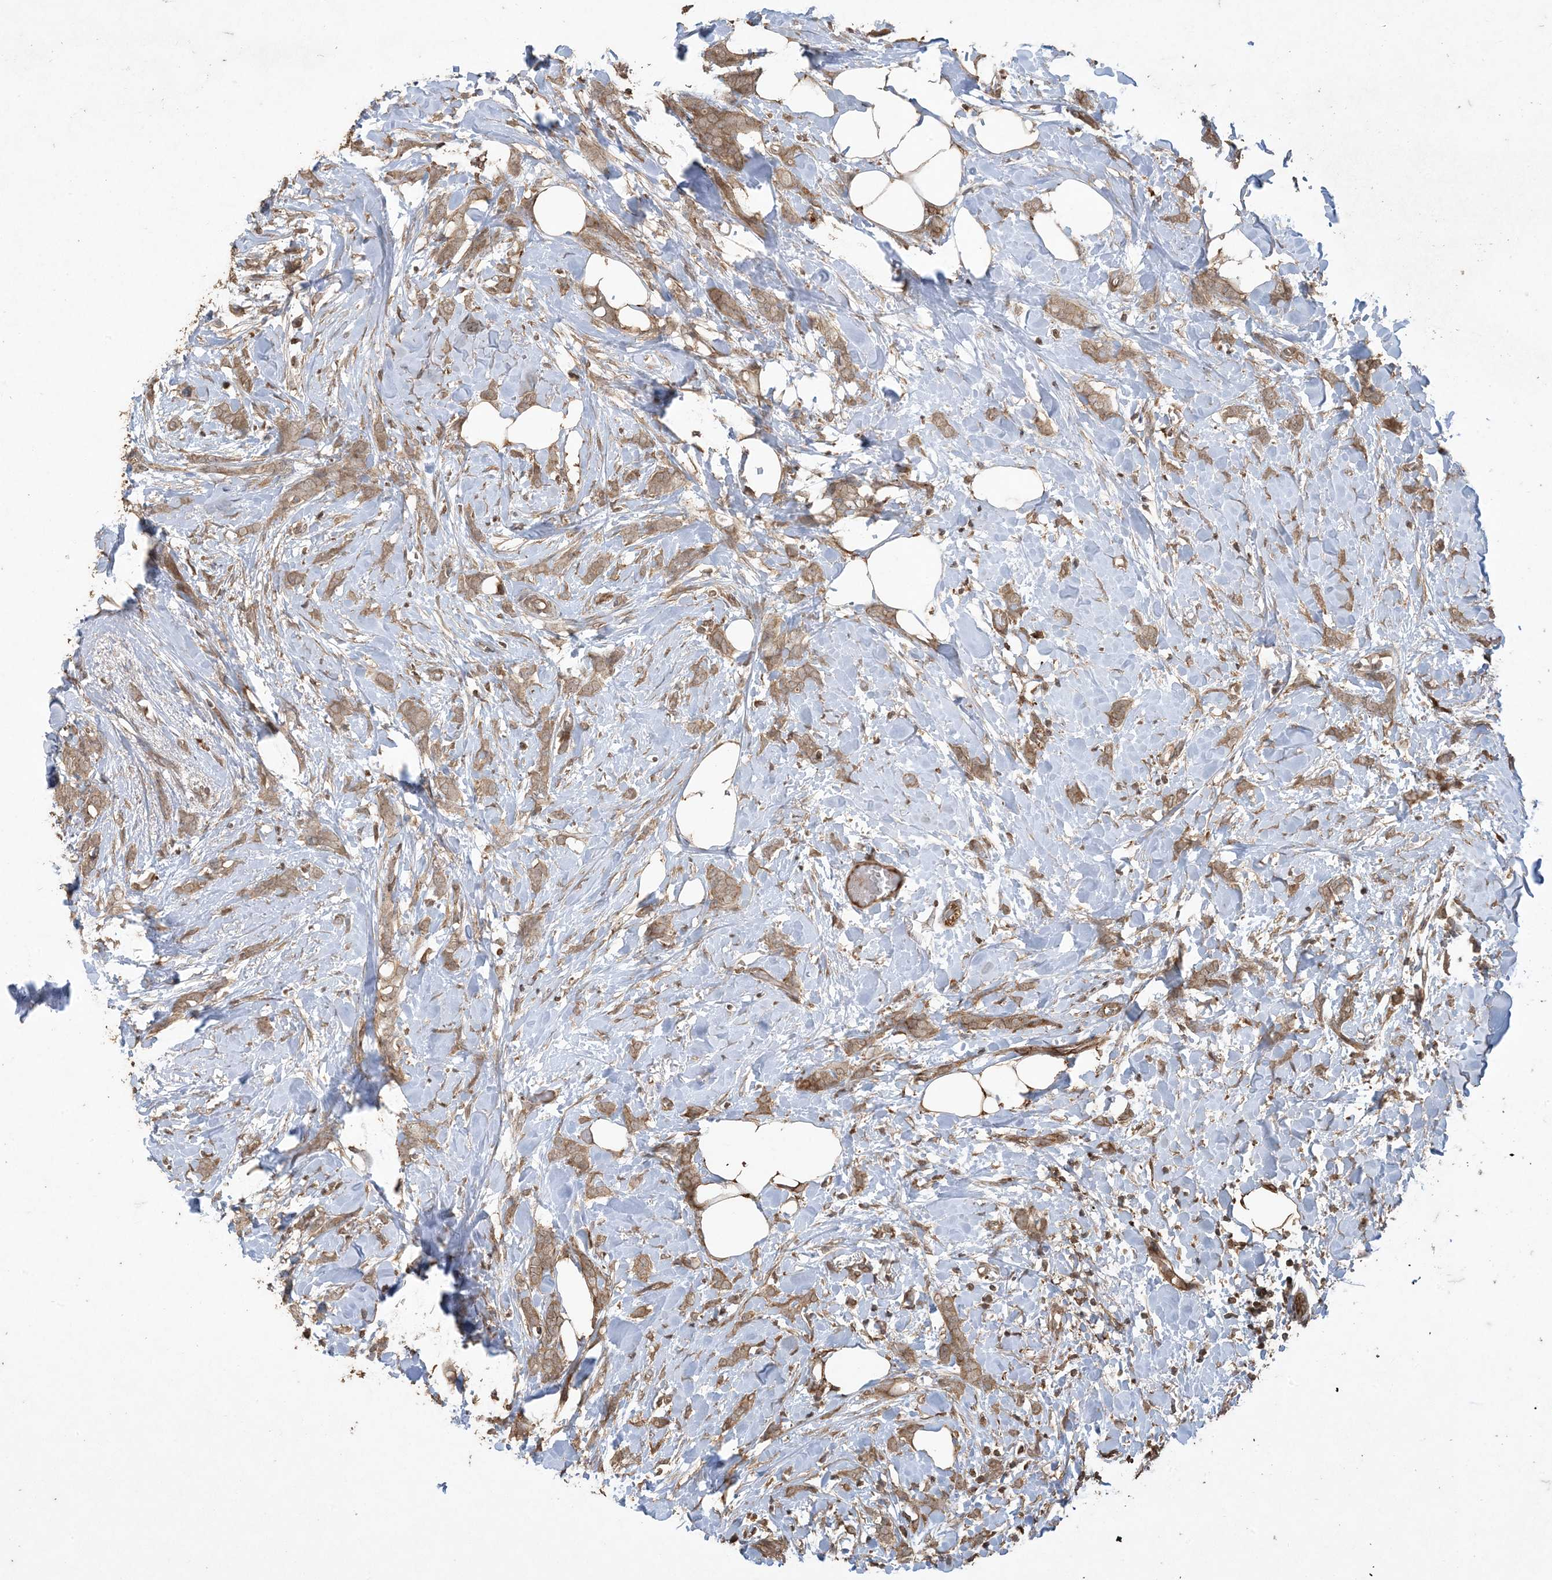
{"staining": {"intensity": "weak", "quantity": ">75%", "location": "cytoplasmic/membranous"}, "tissue": "breast cancer", "cell_type": "Tumor cells", "image_type": "cancer", "snomed": [{"axis": "morphology", "description": "Lobular carcinoma, in situ"}, {"axis": "morphology", "description": "Lobular carcinoma"}, {"axis": "topography", "description": "Breast"}], "caption": "A high-resolution image shows immunohistochemistry staining of lobular carcinoma (breast), which demonstrates weak cytoplasmic/membranous positivity in about >75% of tumor cells.", "gene": "EFCAB8", "patient": {"sex": "female", "age": 41}}